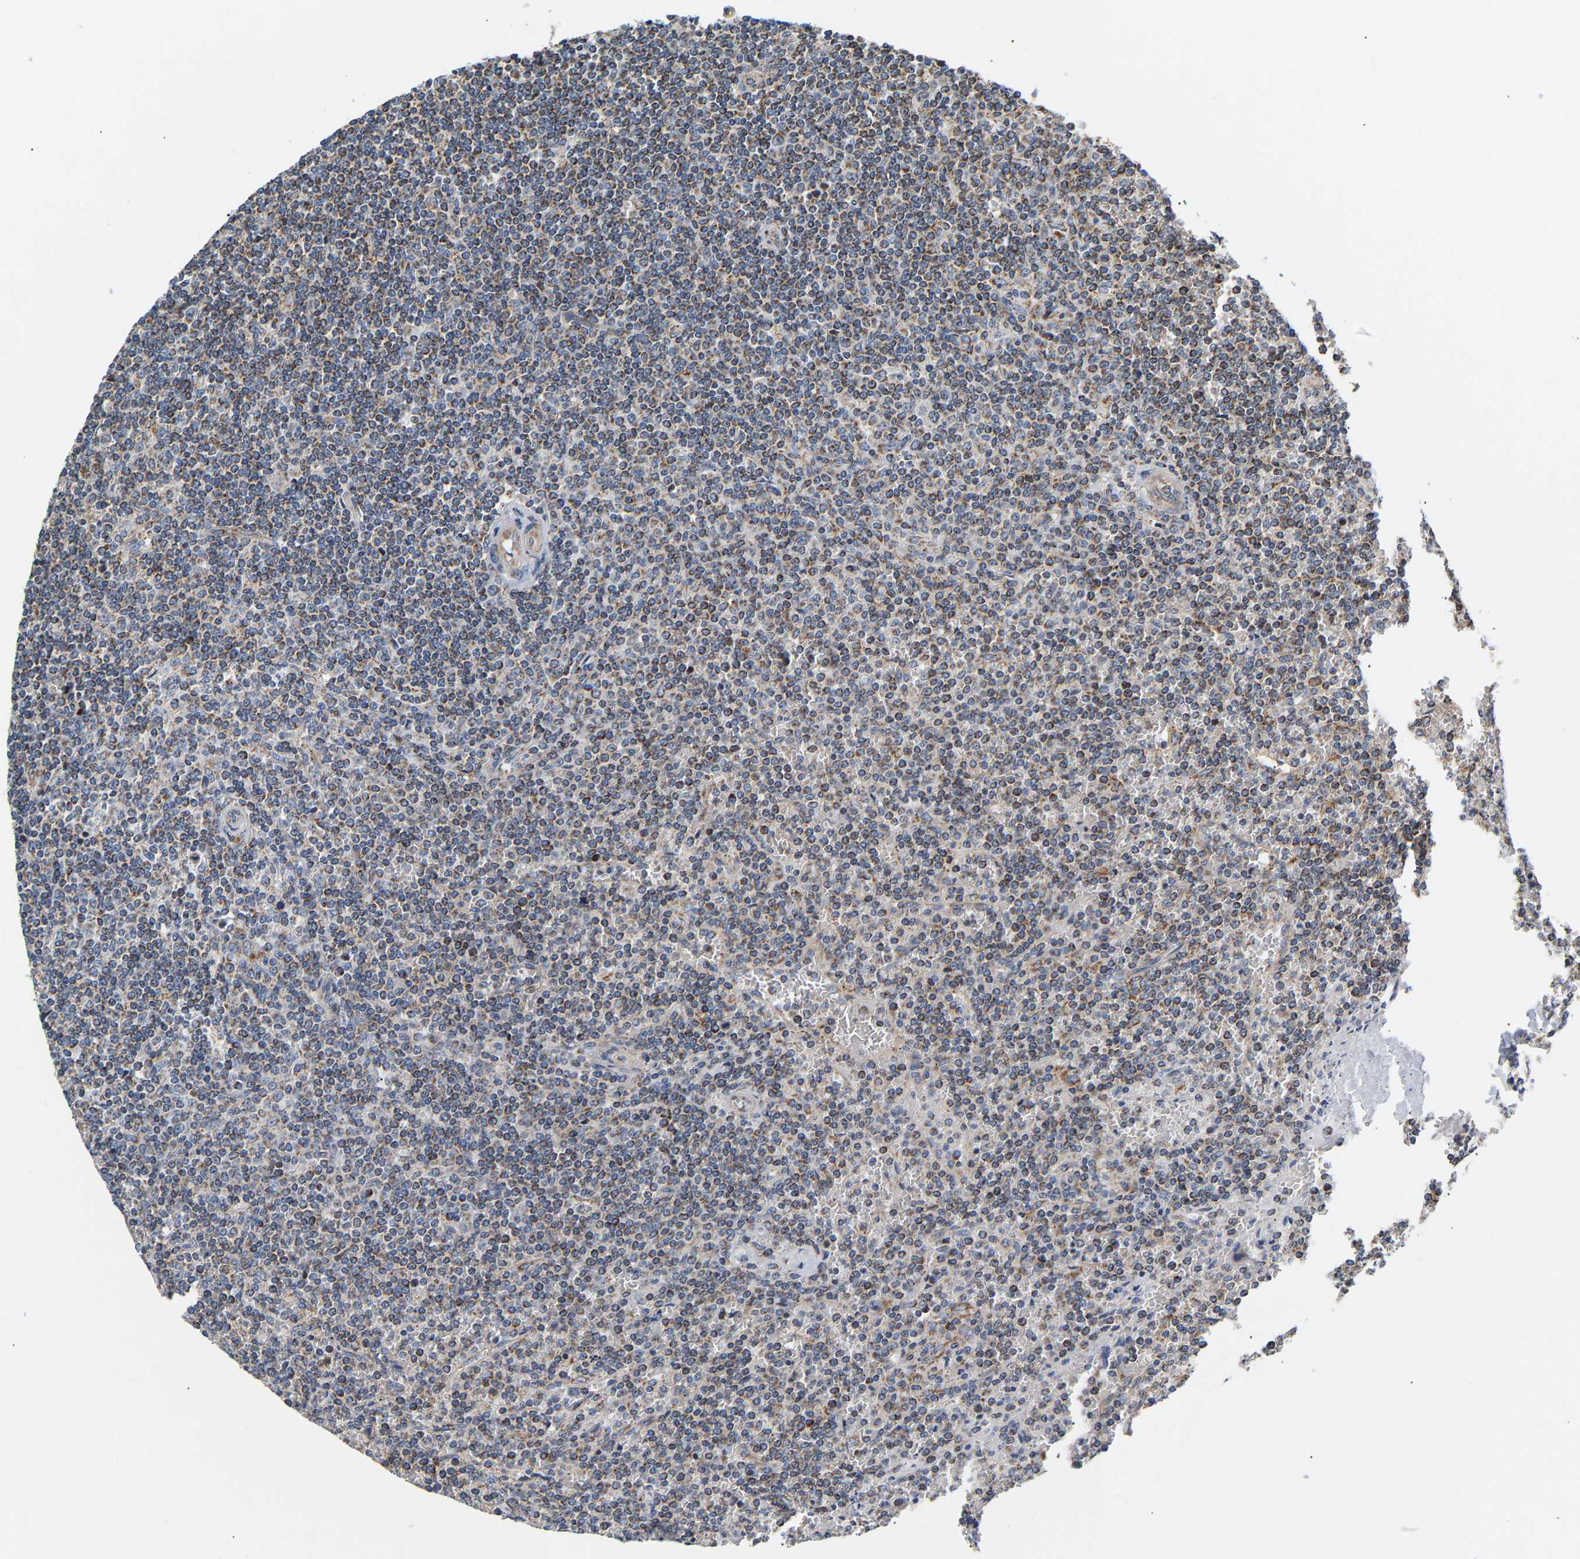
{"staining": {"intensity": "moderate", "quantity": ">75%", "location": "cytoplasmic/membranous"}, "tissue": "lymphoma", "cell_type": "Tumor cells", "image_type": "cancer", "snomed": [{"axis": "morphology", "description": "Malignant lymphoma, non-Hodgkin's type, Low grade"}, {"axis": "topography", "description": "Spleen"}], "caption": "Immunohistochemical staining of human malignant lymphoma, non-Hodgkin's type (low-grade) reveals medium levels of moderate cytoplasmic/membranous protein expression in about >75% of tumor cells. The protein of interest is shown in brown color, while the nuclei are stained blue.", "gene": "TMEM168", "patient": {"sex": "female", "age": 19}}